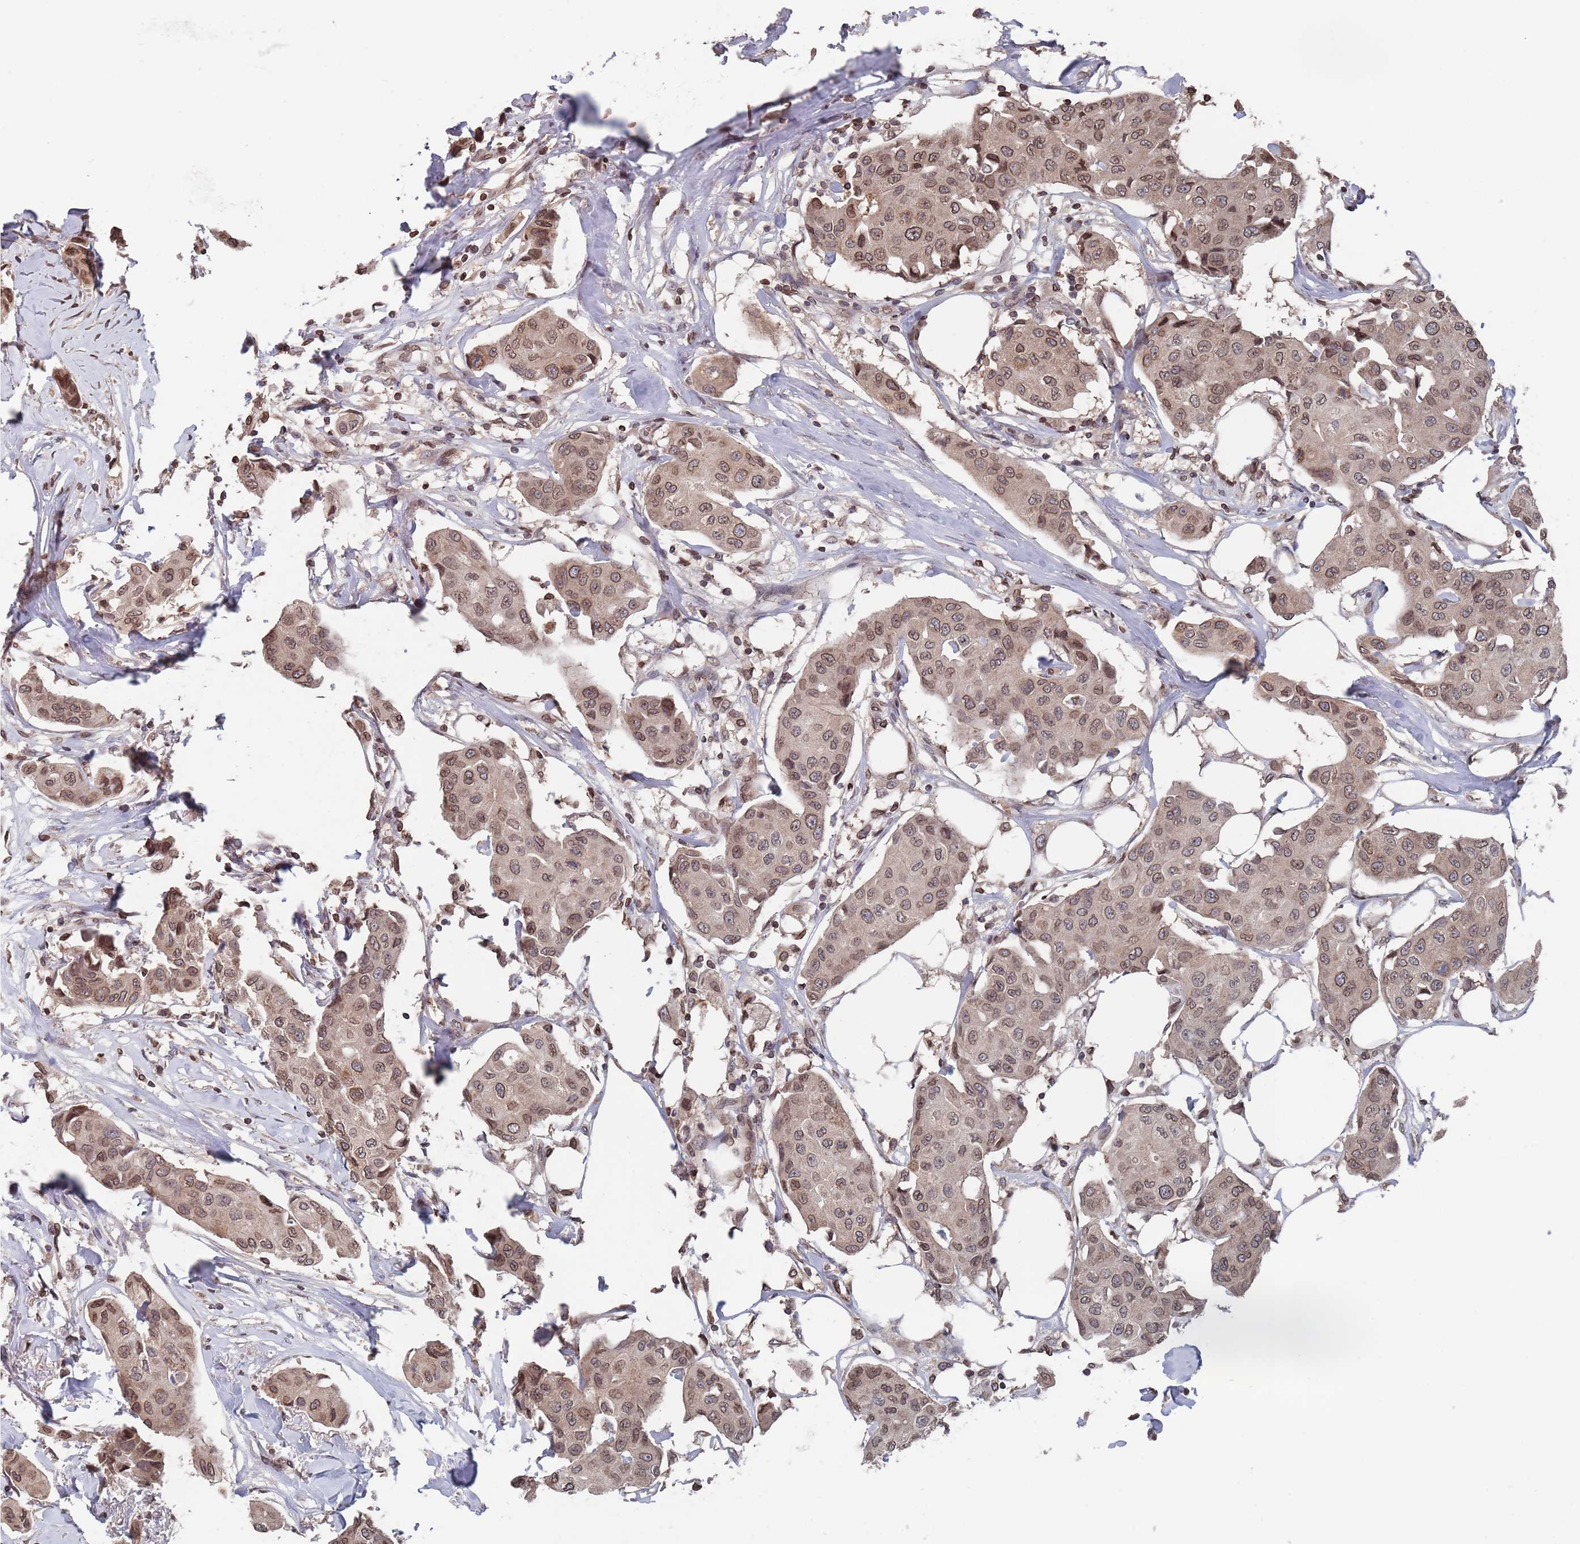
{"staining": {"intensity": "moderate", "quantity": ">75%", "location": "cytoplasmic/membranous,nuclear"}, "tissue": "breast cancer", "cell_type": "Tumor cells", "image_type": "cancer", "snomed": [{"axis": "morphology", "description": "Duct carcinoma"}, {"axis": "topography", "description": "Breast"}], "caption": "Protein staining by immunohistochemistry (IHC) reveals moderate cytoplasmic/membranous and nuclear staining in about >75% of tumor cells in breast infiltrating ductal carcinoma. (Stains: DAB (3,3'-diaminobenzidine) in brown, nuclei in blue, Microscopy: brightfield microscopy at high magnification).", "gene": "SDHAF3", "patient": {"sex": "female", "age": 80}}